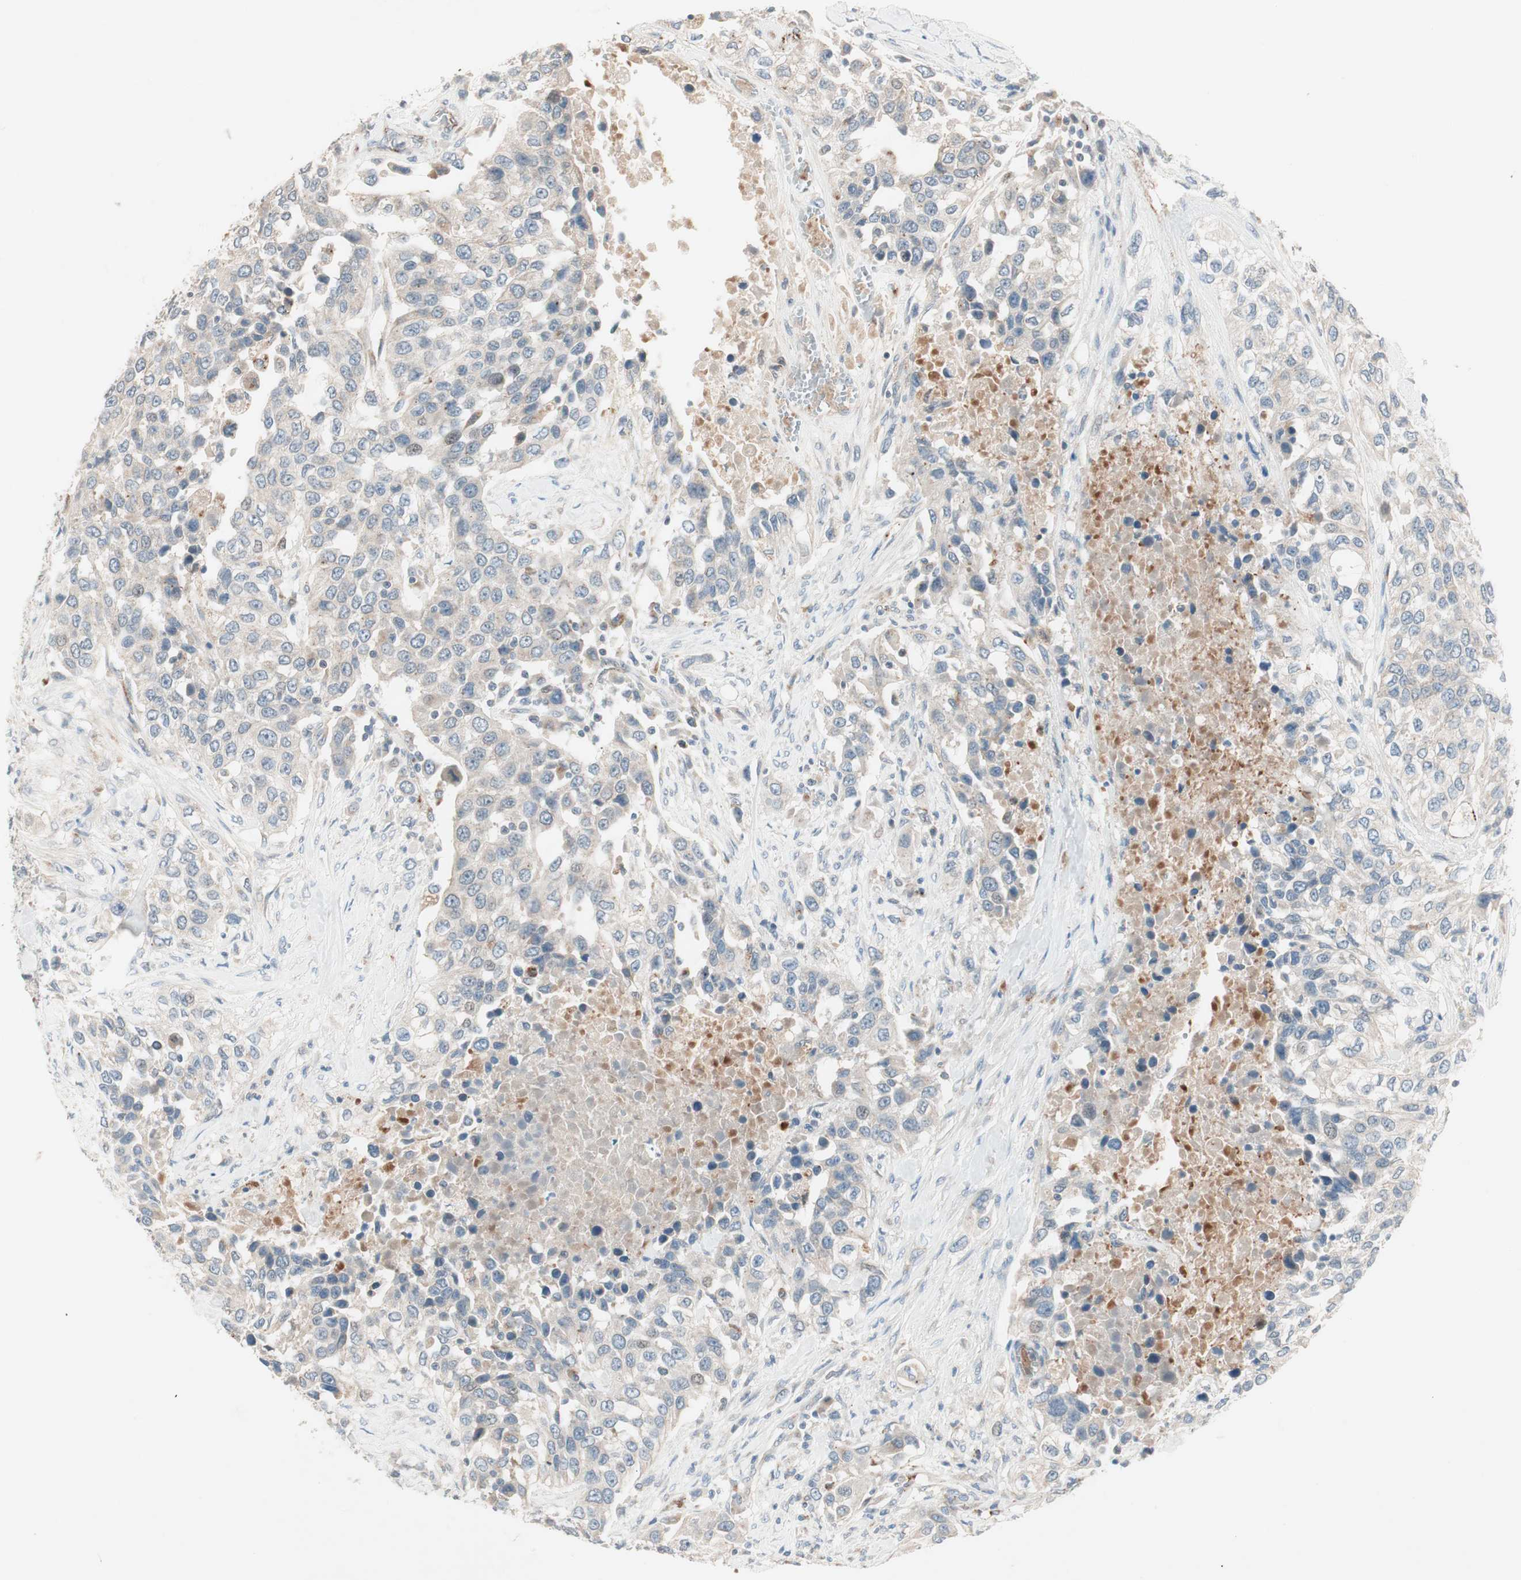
{"staining": {"intensity": "weak", "quantity": "25%-75%", "location": "cytoplasmic/membranous"}, "tissue": "urothelial cancer", "cell_type": "Tumor cells", "image_type": "cancer", "snomed": [{"axis": "morphology", "description": "Urothelial carcinoma, High grade"}, {"axis": "topography", "description": "Urinary bladder"}], "caption": "Weak cytoplasmic/membranous staining is identified in about 25%-75% of tumor cells in urothelial cancer.", "gene": "FGFR4", "patient": {"sex": "female", "age": 80}}